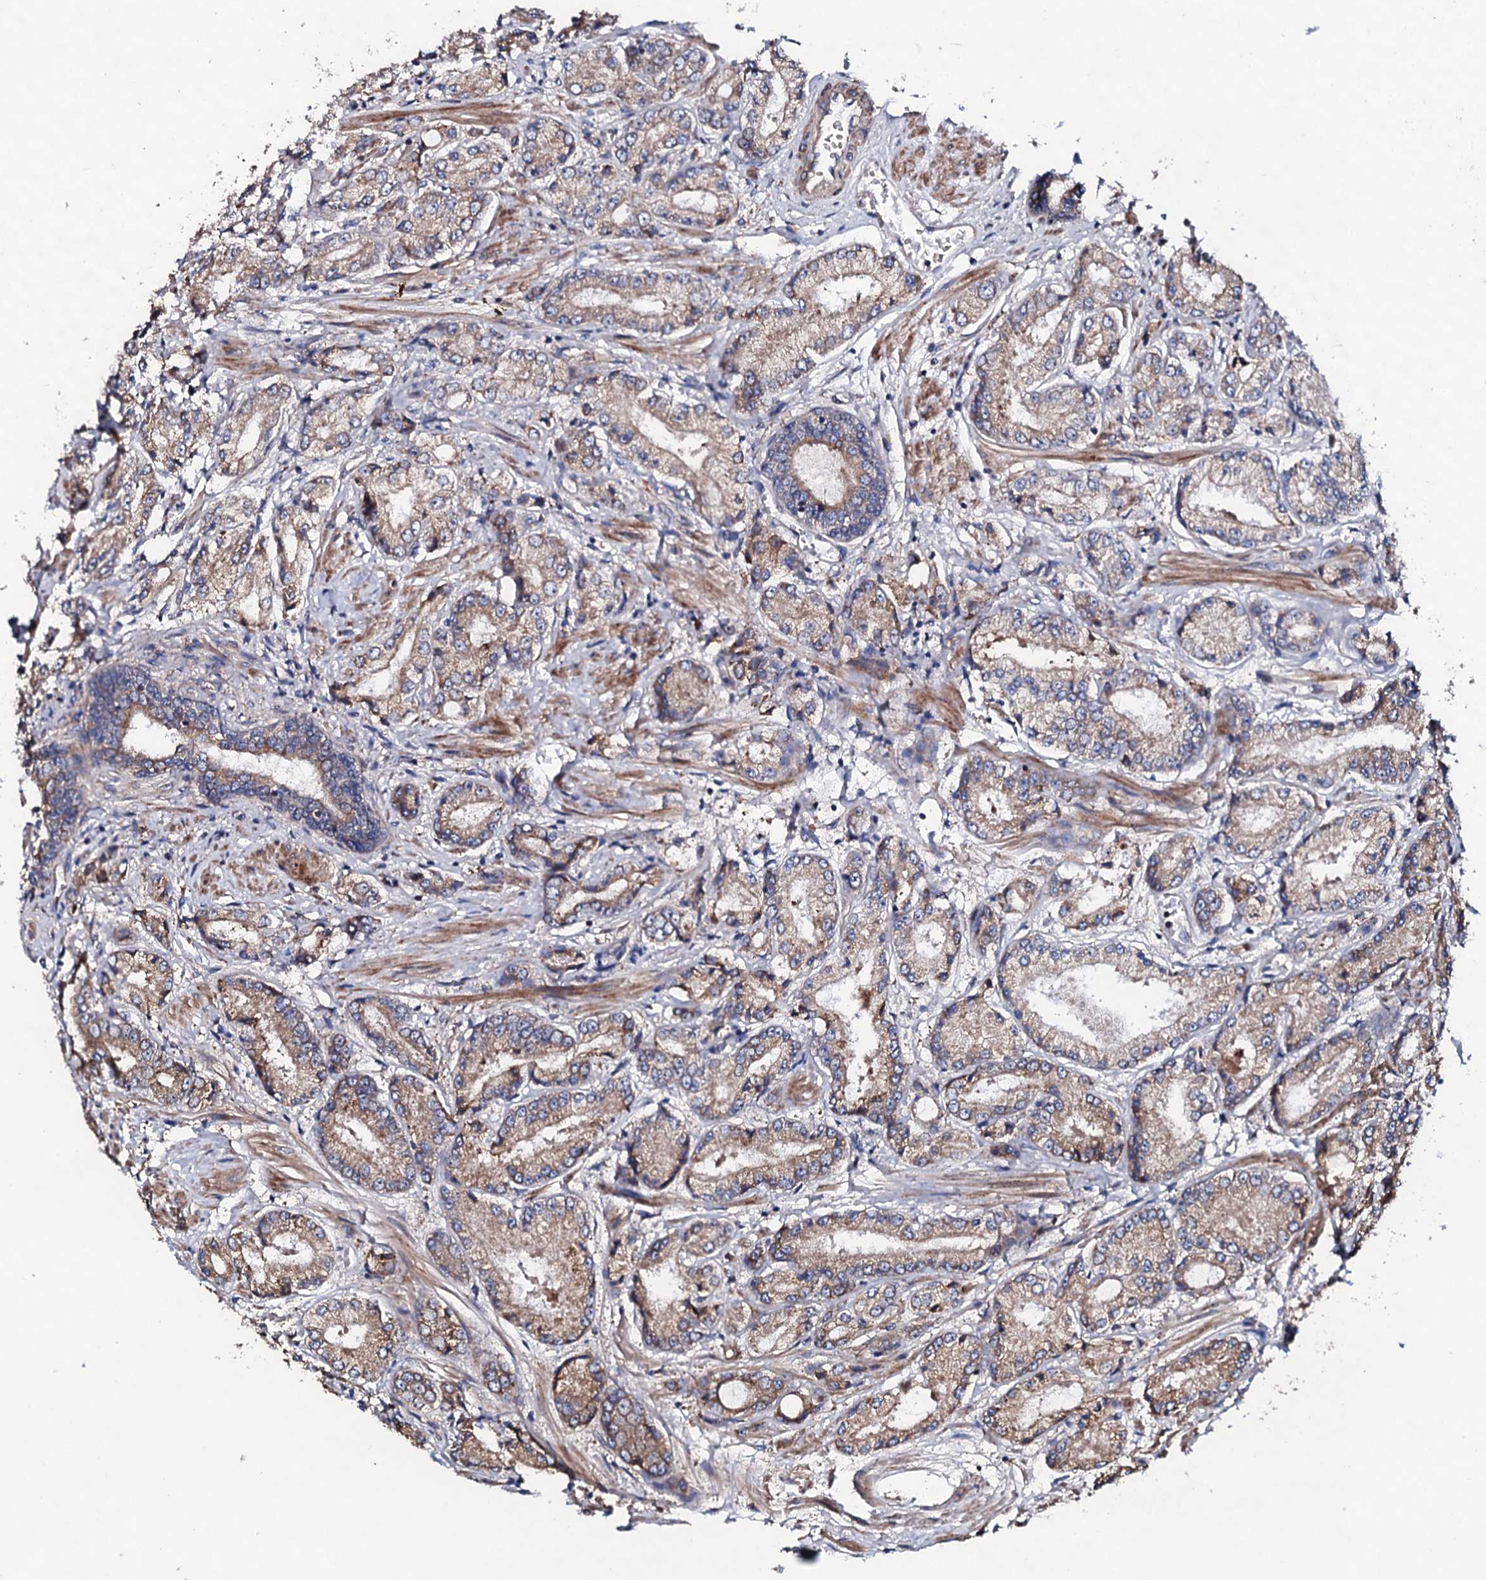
{"staining": {"intensity": "moderate", "quantity": ">75%", "location": "cytoplasmic/membranous"}, "tissue": "prostate cancer", "cell_type": "Tumor cells", "image_type": "cancer", "snomed": [{"axis": "morphology", "description": "Adenocarcinoma, High grade"}, {"axis": "topography", "description": "Prostate"}], "caption": "A high-resolution image shows immunohistochemistry (IHC) staining of prostate cancer (adenocarcinoma (high-grade)), which demonstrates moderate cytoplasmic/membranous staining in about >75% of tumor cells. (DAB (3,3'-diaminobenzidine) IHC, brown staining for protein, blue staining for nuclei).", "gene": "LIPT2", "patient": {"sex": "male", "age": 59}}